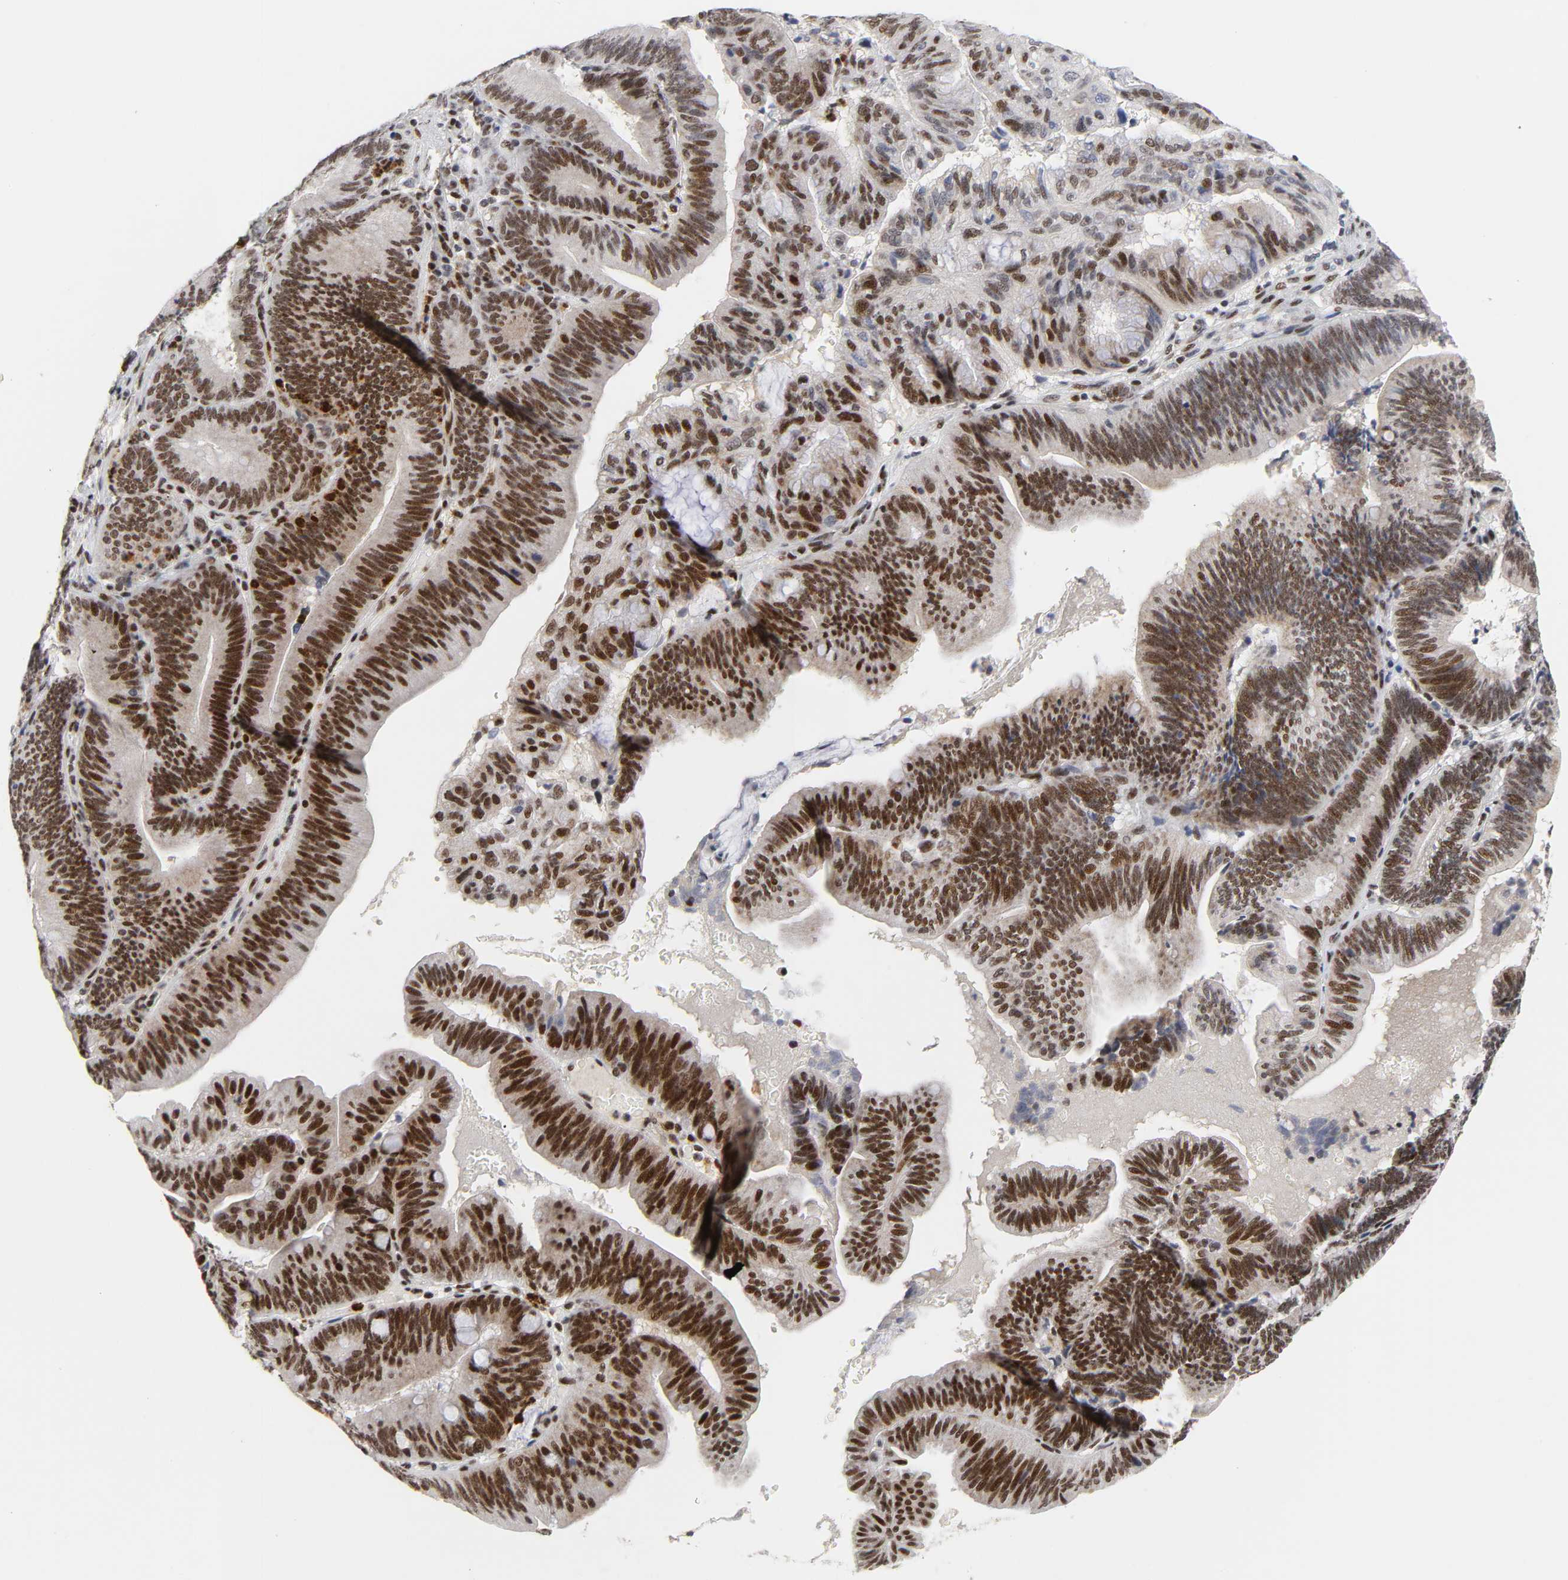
{"staining": {"intensity": "strong", "quantity": ">75%", "location": "nuclear"}, "tissue": "pancreatic cancer", "cell_type": "Tumor cells", "image_type": "cancer", "snomed": [{"axis": "morphology", "description": "Adenocarcinoma, NOS"}, {"axis": "topography", "description": "Pancreas"}], "caption": "High-magnification brightfield microscopy of pancreatic cancer (adenocarcinoma) stained with DAB (3,3'-diaminobenzidine) (brown) and counterstained with hematoxylin (blue). tumor cells exhibit strong nuclear staining is seen in about>75% of cells. (brown staining indicates protein expression, while blue staining denotes nuclei).", "gene": "CREBBP", "patient": {"sex": "male", "age": 82}}